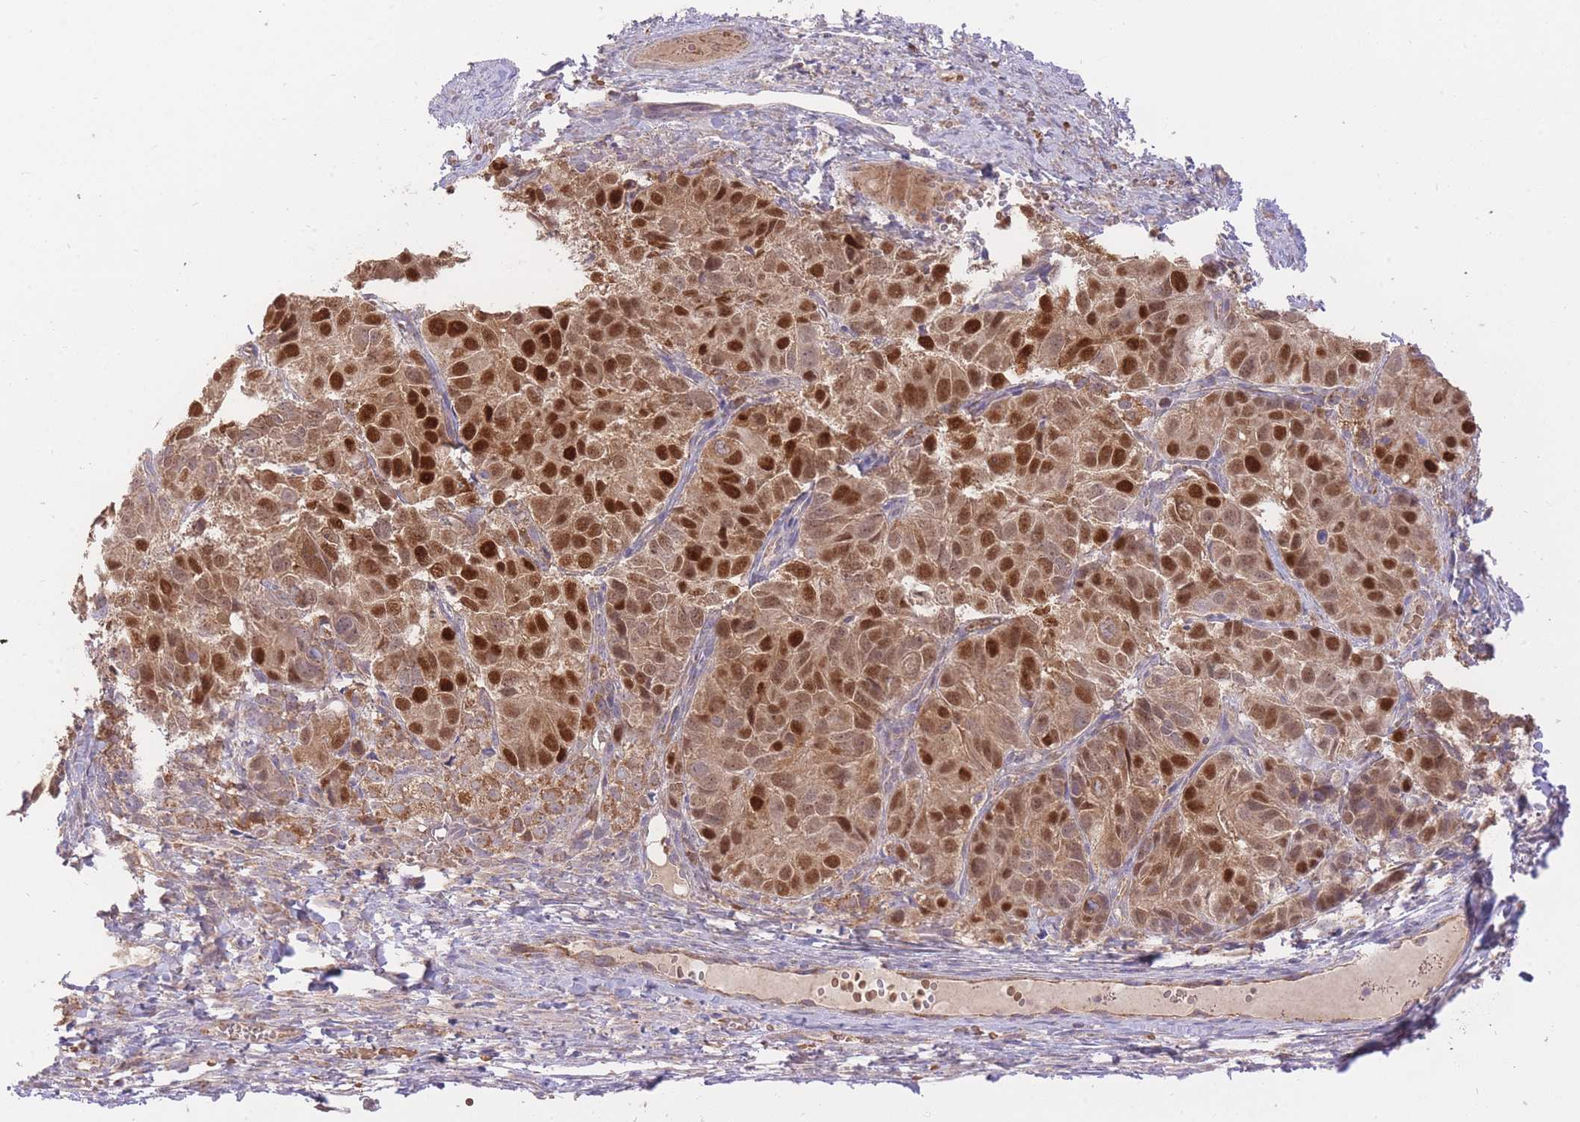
{"staining": {"intensity": "strong", "quantity": ">75%", "location": "cytoplasmic/membranous,nuclear"}, "tissue": "ovarian cancer", "cell_type": "Tumor cells", "image_type": "cancer", "snomed": [{"axis": "morphology", "description": "Carcinoma, endometroid"}, {"axis": "topography", "description": "Ovary"}], "caption": "Protein expression analysis of human ovarian cancer reveals strong cytoplasmic/membranous and nuclear staining in approximately >75% of tumor cells.", "gene": "PREP", "patient": {"sex": "female", "age": 51}}